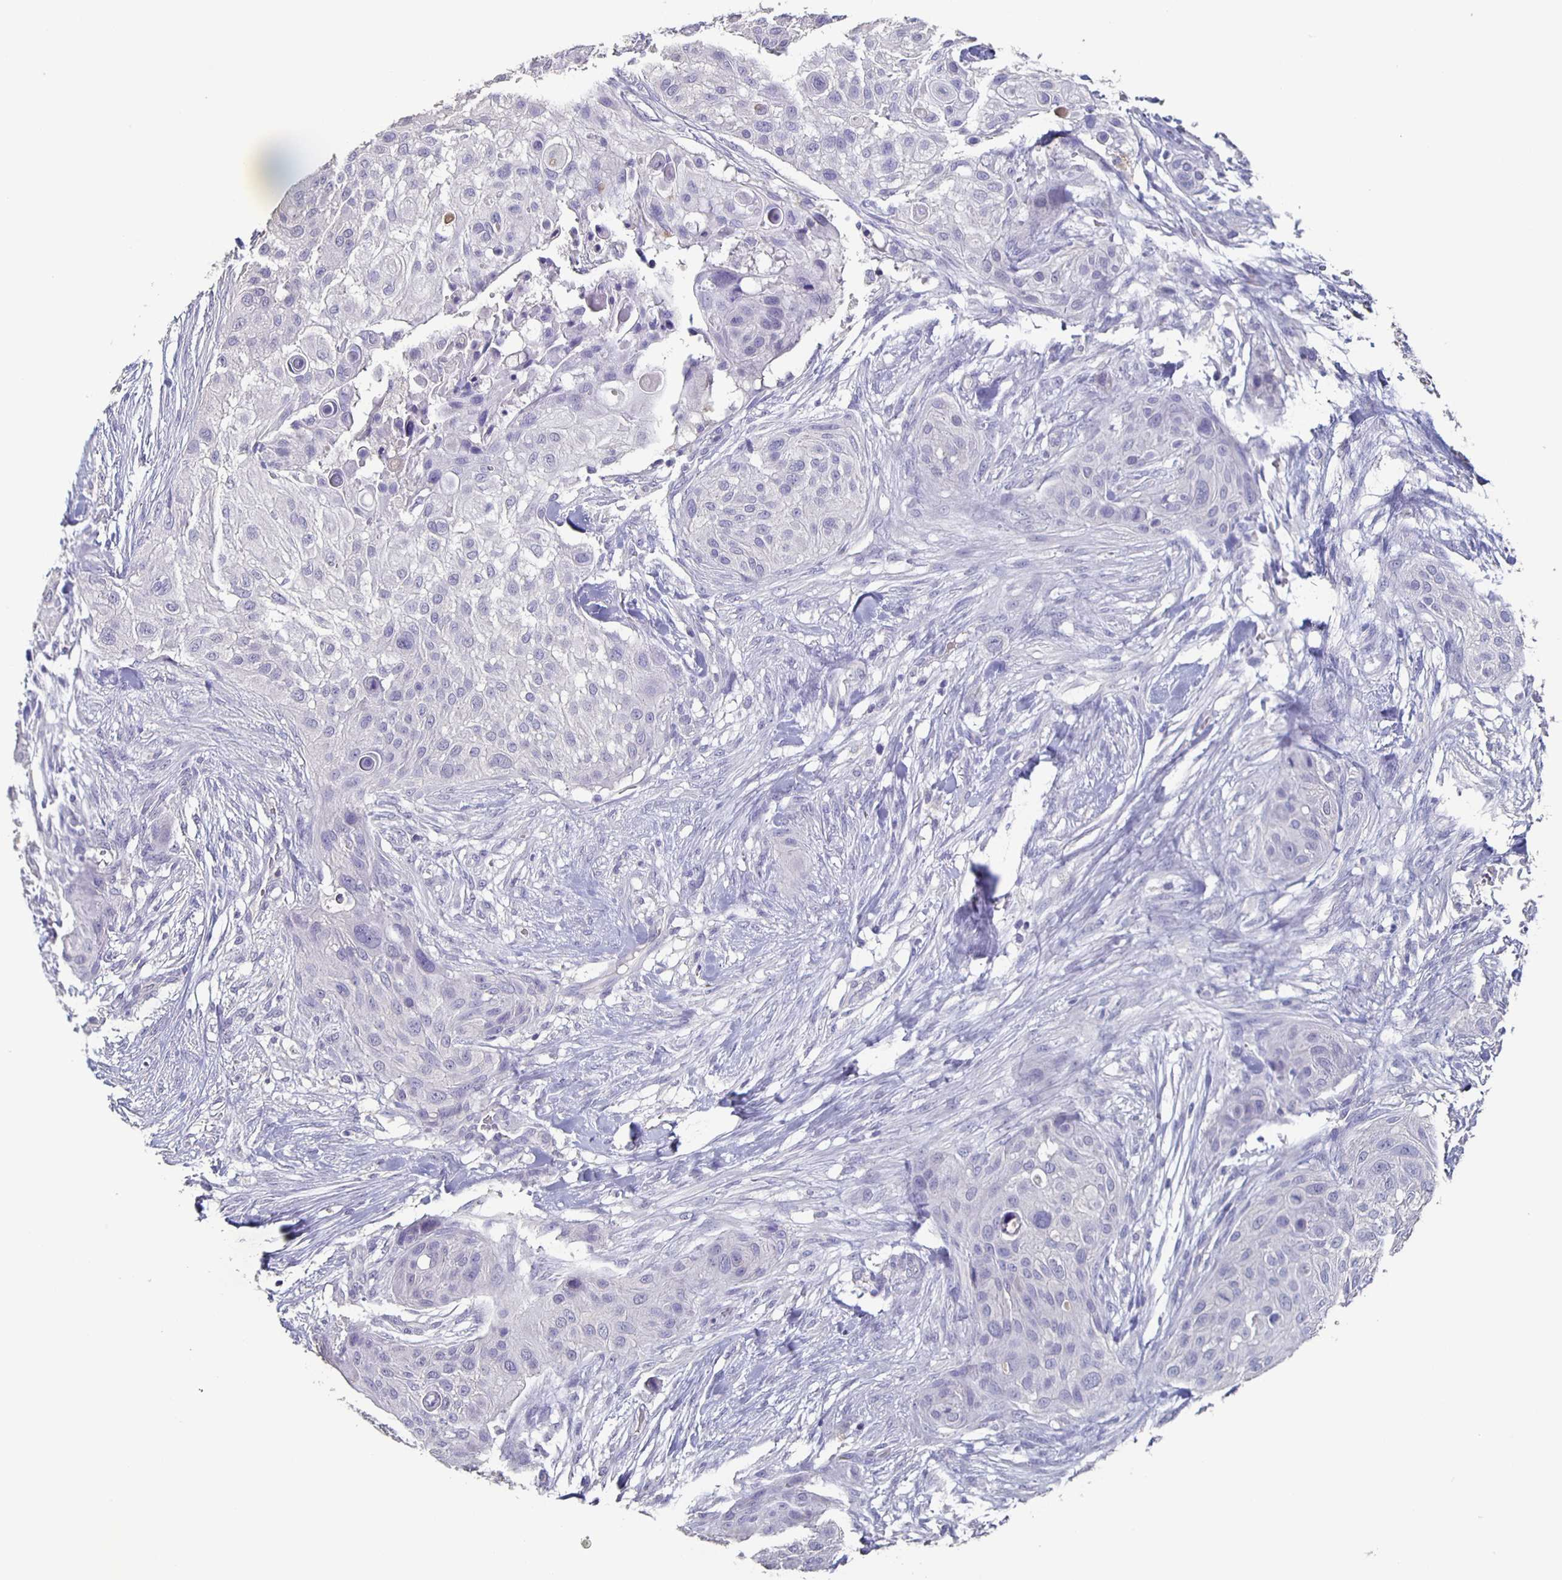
{"staining": {"intensity": "negative", "quantity": "none", "location": "none"}, "tissue": "skin cancer", "cell_type": "Tumor cells", "image_type": "cancer", "snomed": [{"axis": "morphology", "description": "Squamous cell carcinoma, NOS"}, {"axis": "topography", "description": "Skin"}], "caption": "Tumor cells show no significant staining in squamous cell carcinoma (skin).", "gene": "CACNA2D2", "patient": {"sex": "female", "age": 87}}